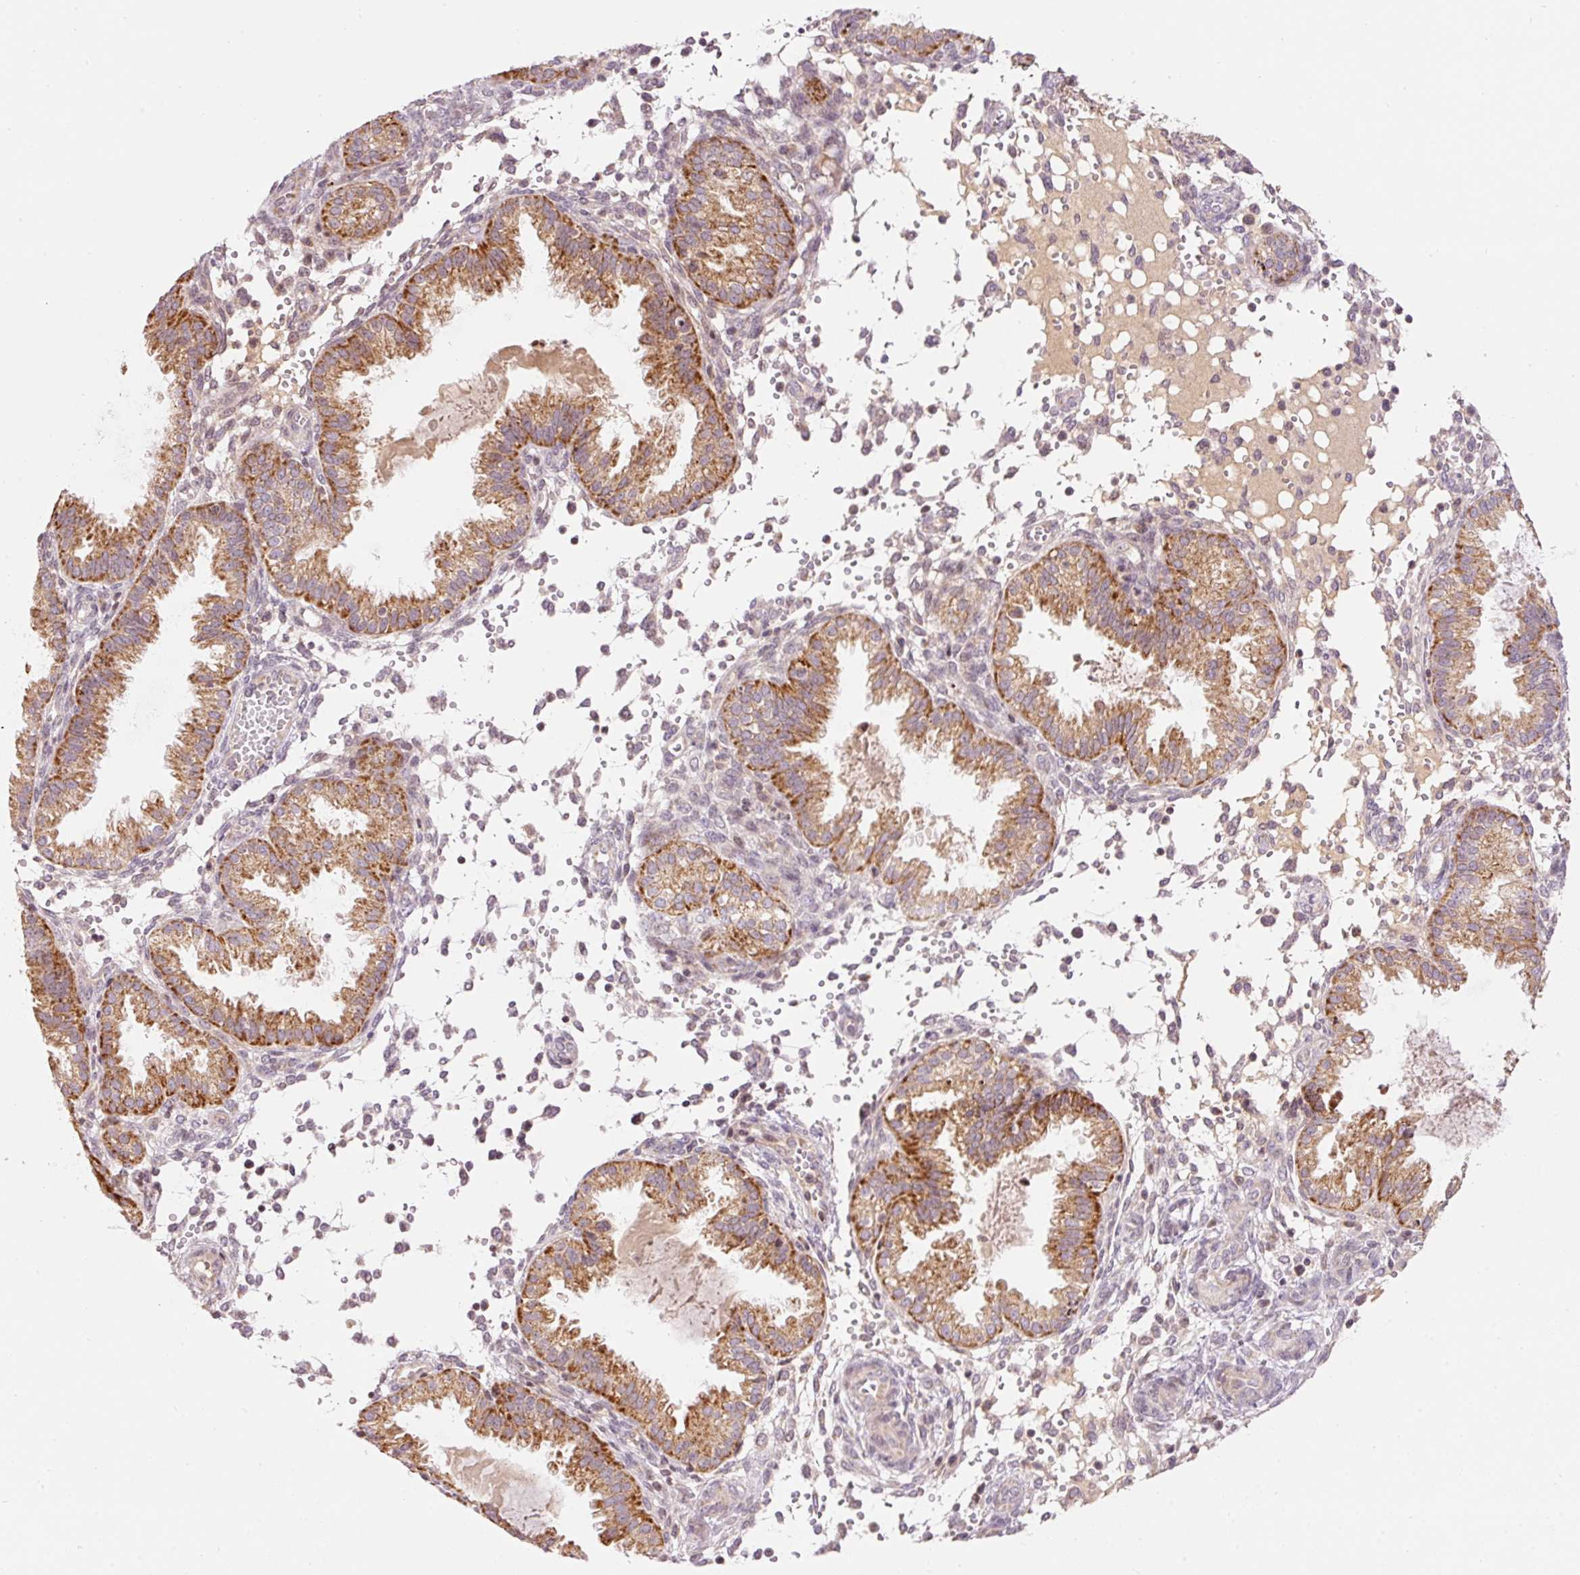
{"staining": {"intensity": "negative", "quantity": "none", "location": "none"}, "tissue": "endometrium", "cell_type": "Cells in endometrial stroma", "image_type": "normal", "snomed": [{"axis": "morphology", "description": "Normal tissue, NOS"}, {"axis": "topography", "description": "Endometrium"}], "caption": "Immunohistochemical staining of benign human endometrium shows no significant positivity in cells in endometrial stroma.", "gene": "ABHD11", "patient": {"sex": "female", "age": 33}}